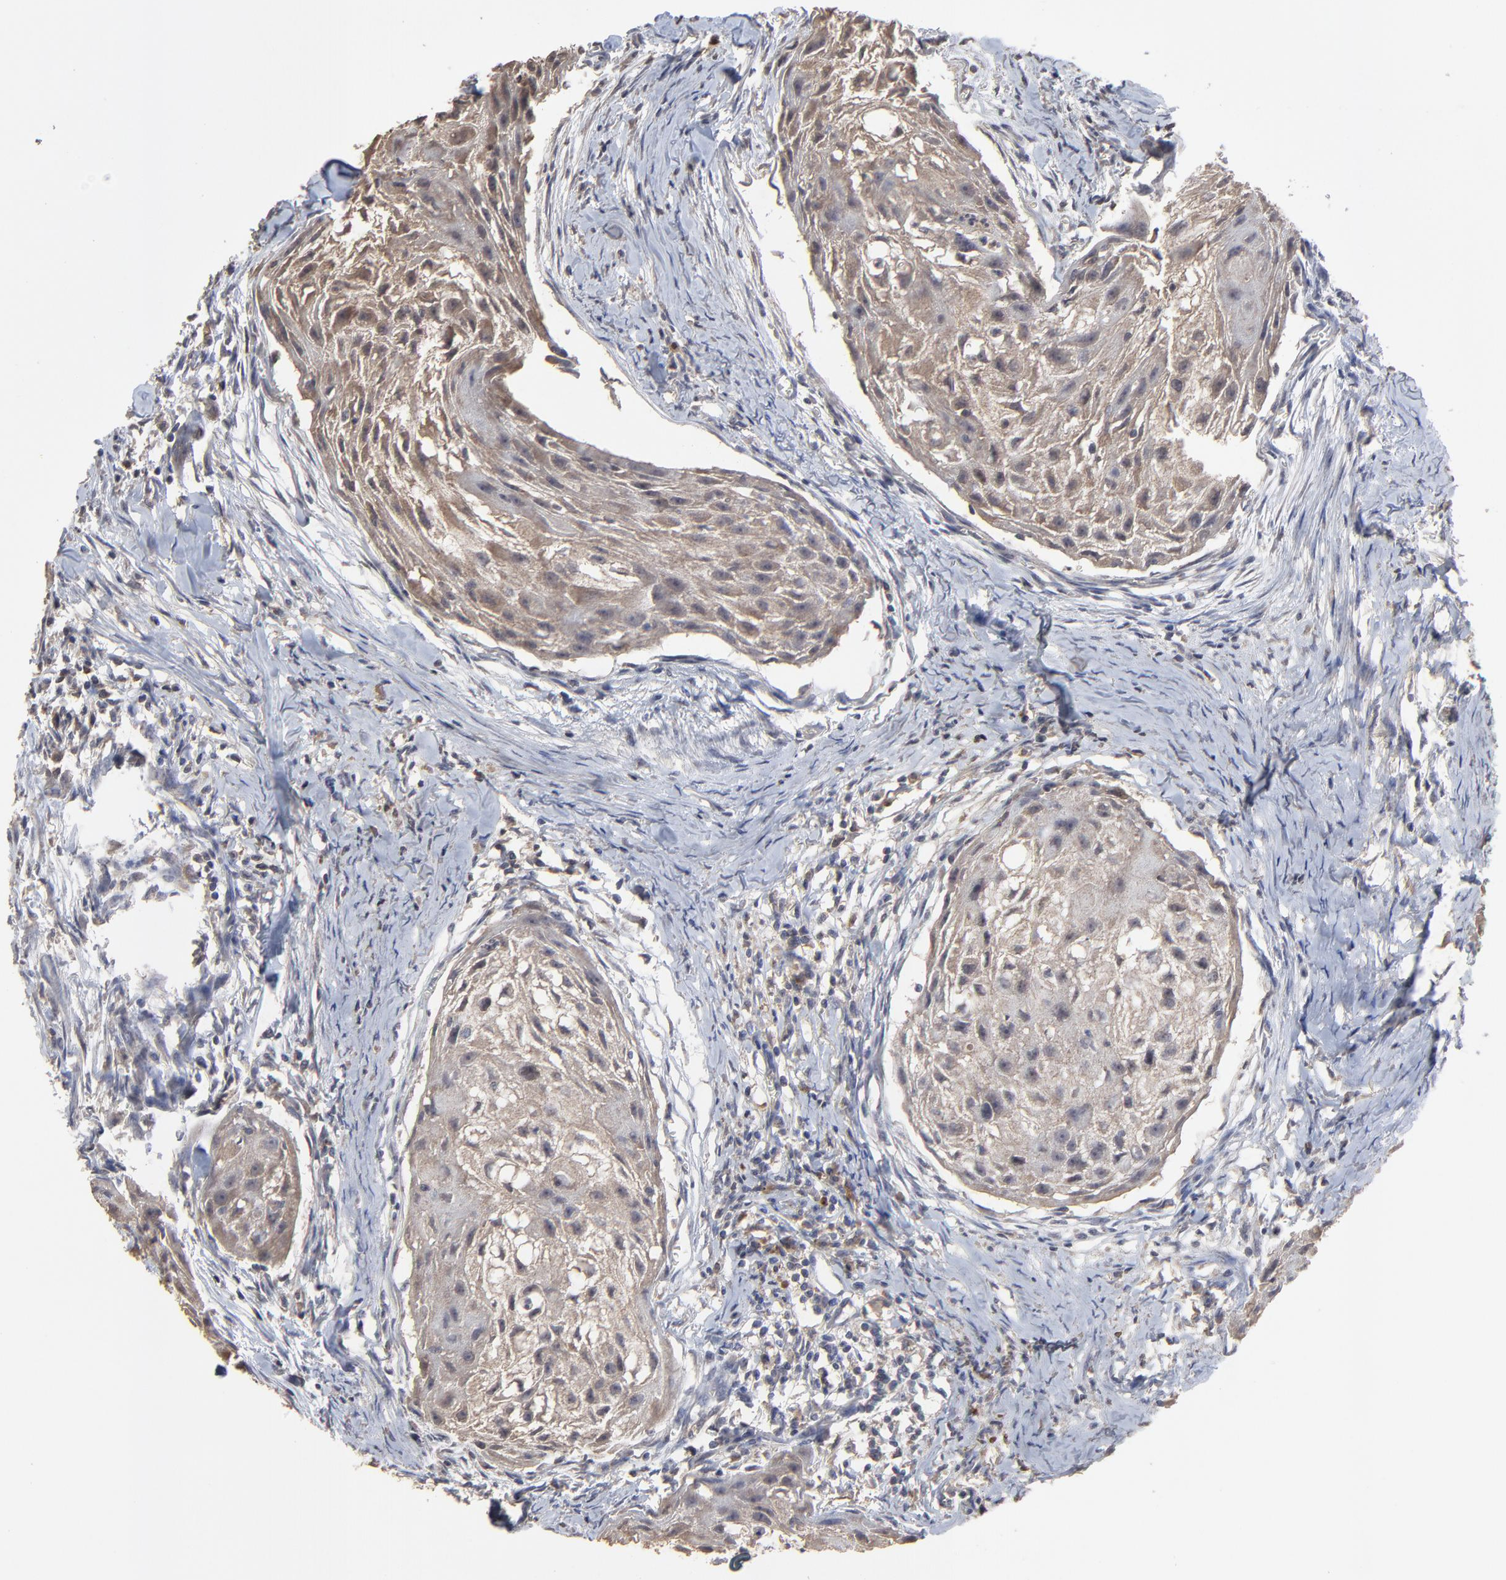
{"staining": {"intensity": "weak", "quantity": ">75%", "location": "cytoplasmic/membranous"}, "tissue": "head and neck cancer", "cell_type": "Tumor cells", "image_type": "cancer", "snomed": [{"axis": "morphology", "description": "Squamous cell carcinoma, NOS"}, {"axis": "topography", "description": "Head-Neck"}], "caption": "Head and neck cancer was stained to show a protein in brown. There is low levels of weak cytoplasmic/membranous expression in approximately >75% of tumor cells.", "gene": "VPREB3", "patient": {"sex": "male", "age": 64}}